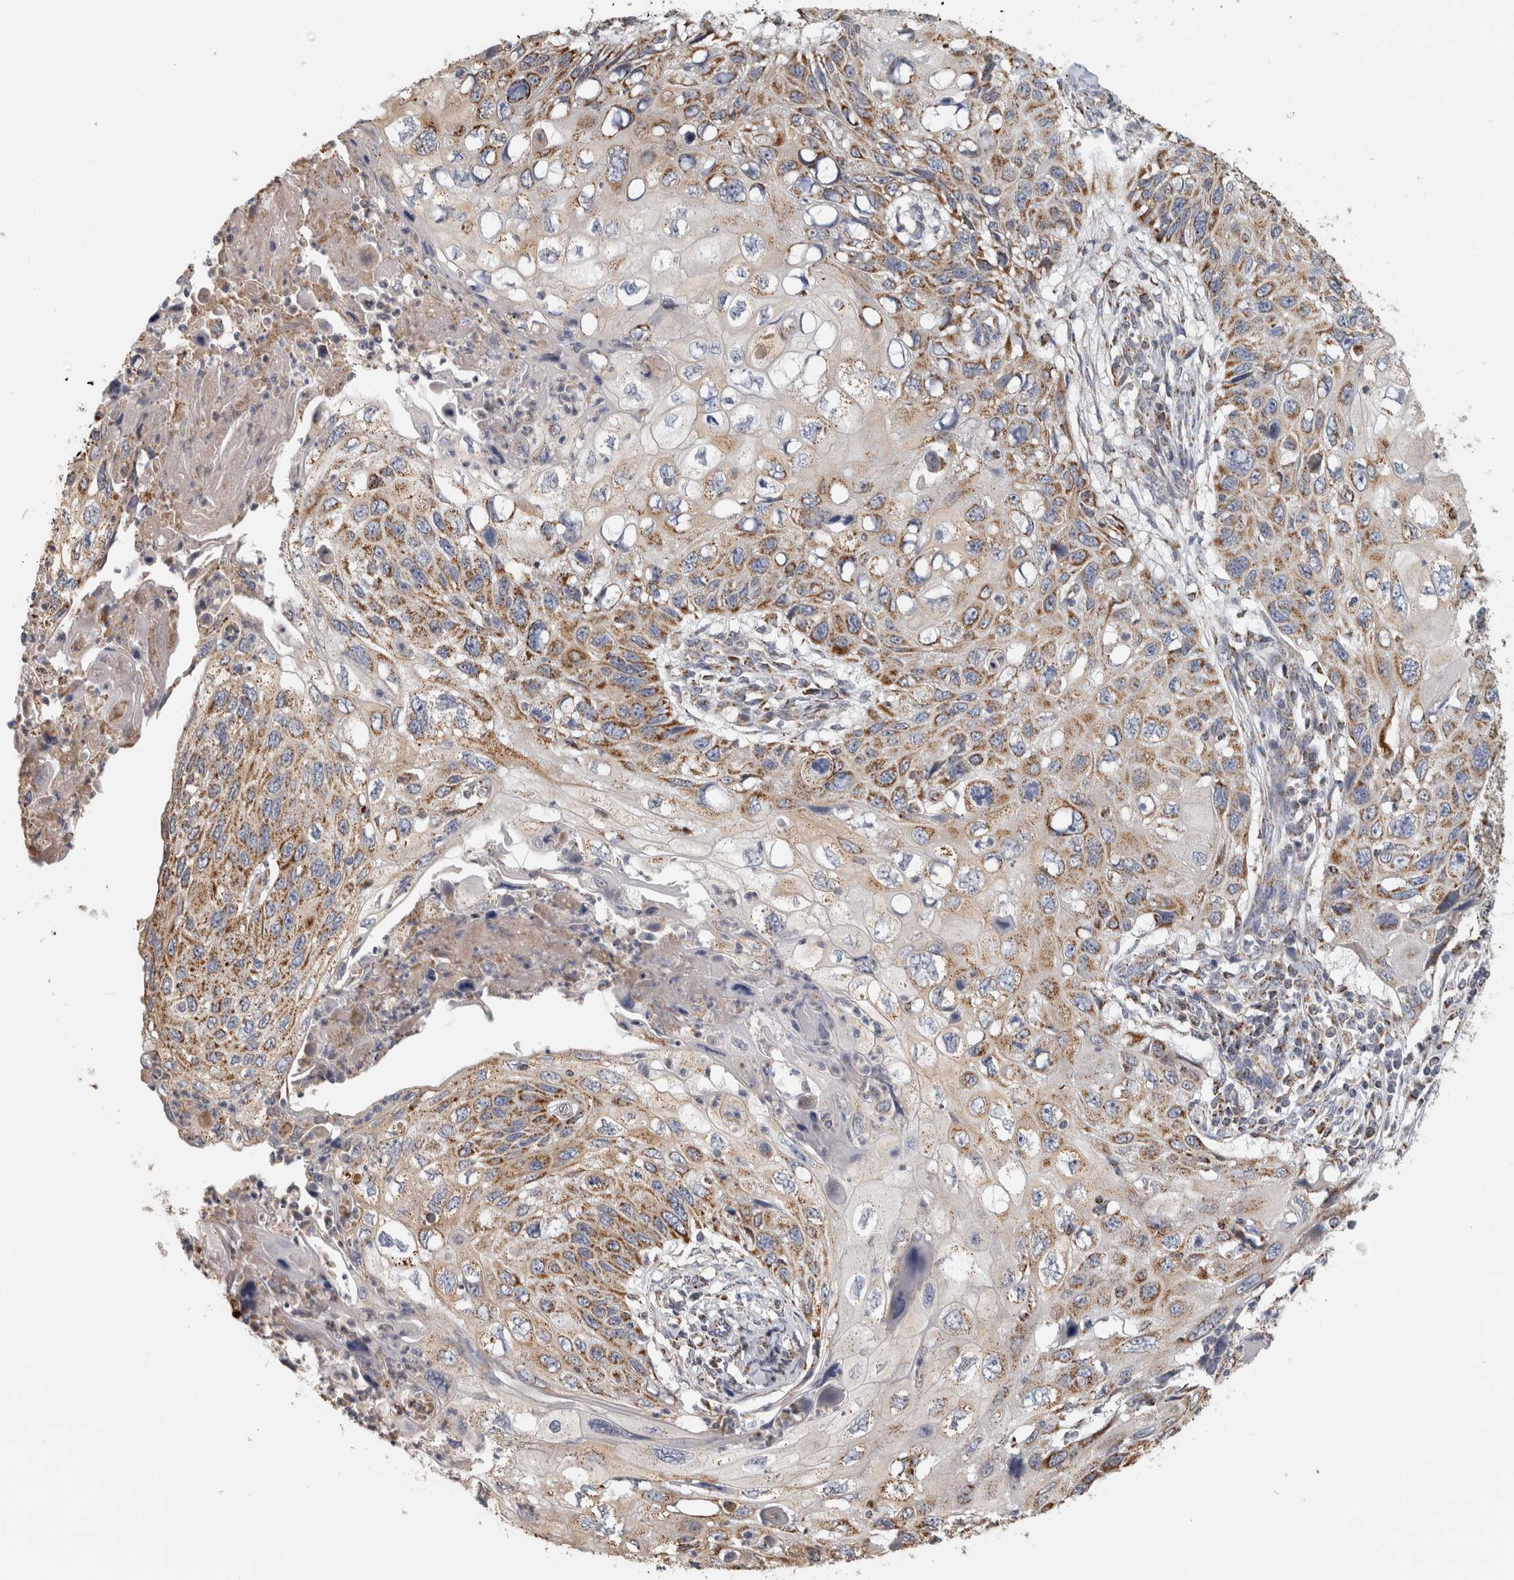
{"staining": {"intensity": "moderate", "quantity": ">75%", "location": "cytoplasmic/membranous"}, "tissue": "cervical cancer", "cell_type": "Tumor cells", "image_type": "cancer", "snomed": [{"axis": "morphology", "description": "Squamous cell carcinoma, NOS"}, {"axis": "topography", "description": "Cervix"}], "caption": "Brown immunohistochemical staining in cervical squamous cell carcinoma exhibits moderate cytoplasmic/membranous expression in approximately >75% of tumor cells.", "gene": "ST8SIA1", "patient": {"sex": "female", "age": 70}}